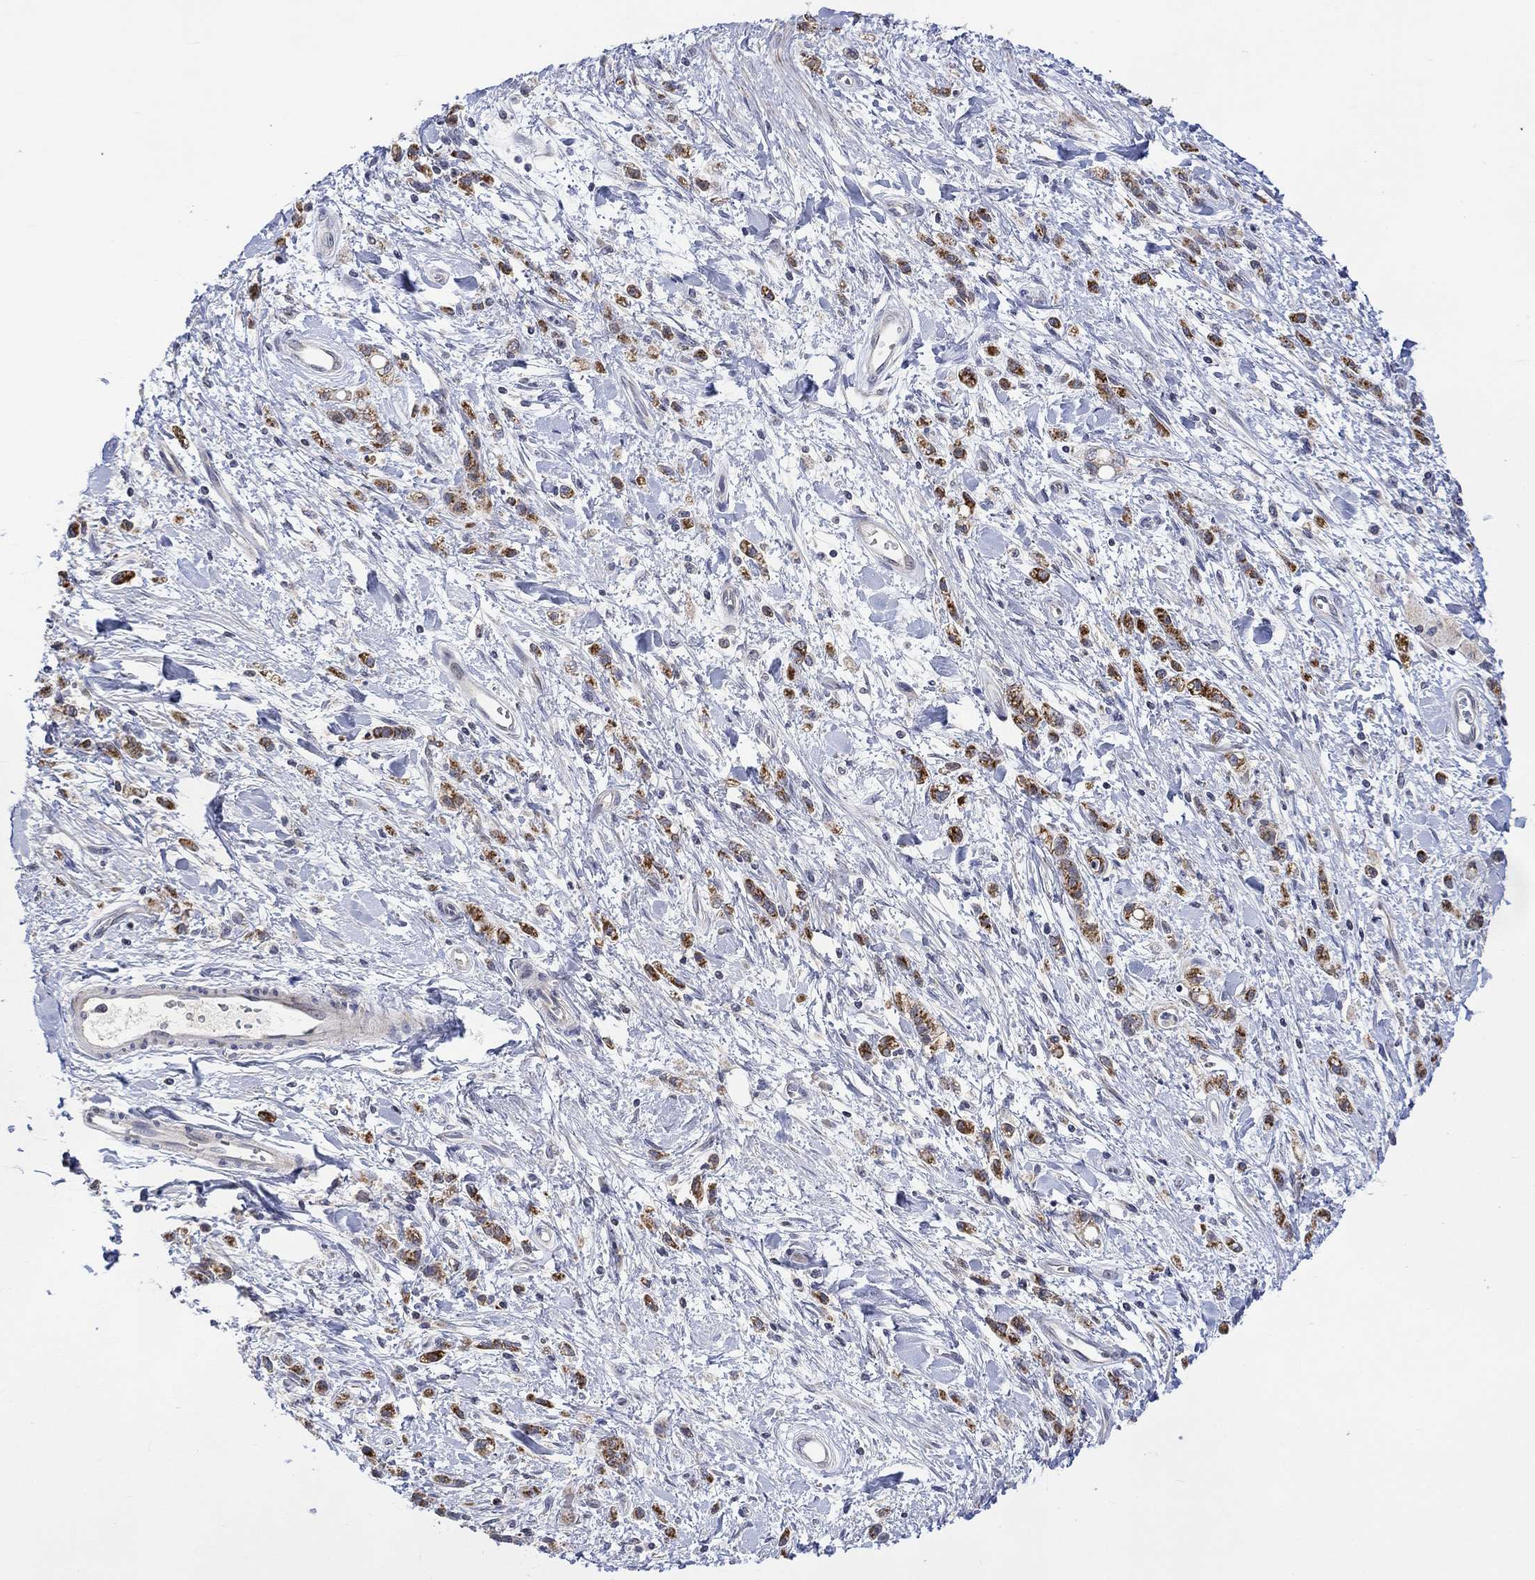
{"staining": {"intensity": "strong", "quantity": "25%-75%", "location": "cytoplasmic/membranous"}, "tissue": "stomach cancer", "cell_type": "Tumor cells", "image_type": "cancer", "snomed": [{"axis": "morphology", "description": "Adenocarcinoma, NOS"}, {"axis": "topography", "description": "Stomach"}], "caption": "This image exhibits IHC staining of stomach cancer (adenocarcinoma), with high strong cytoplasmic/membranous positivity in approximately 25%-75% of tumor cells.", "gene": "SLC48A1", "patient": {"sex": "male", "age": 77}}